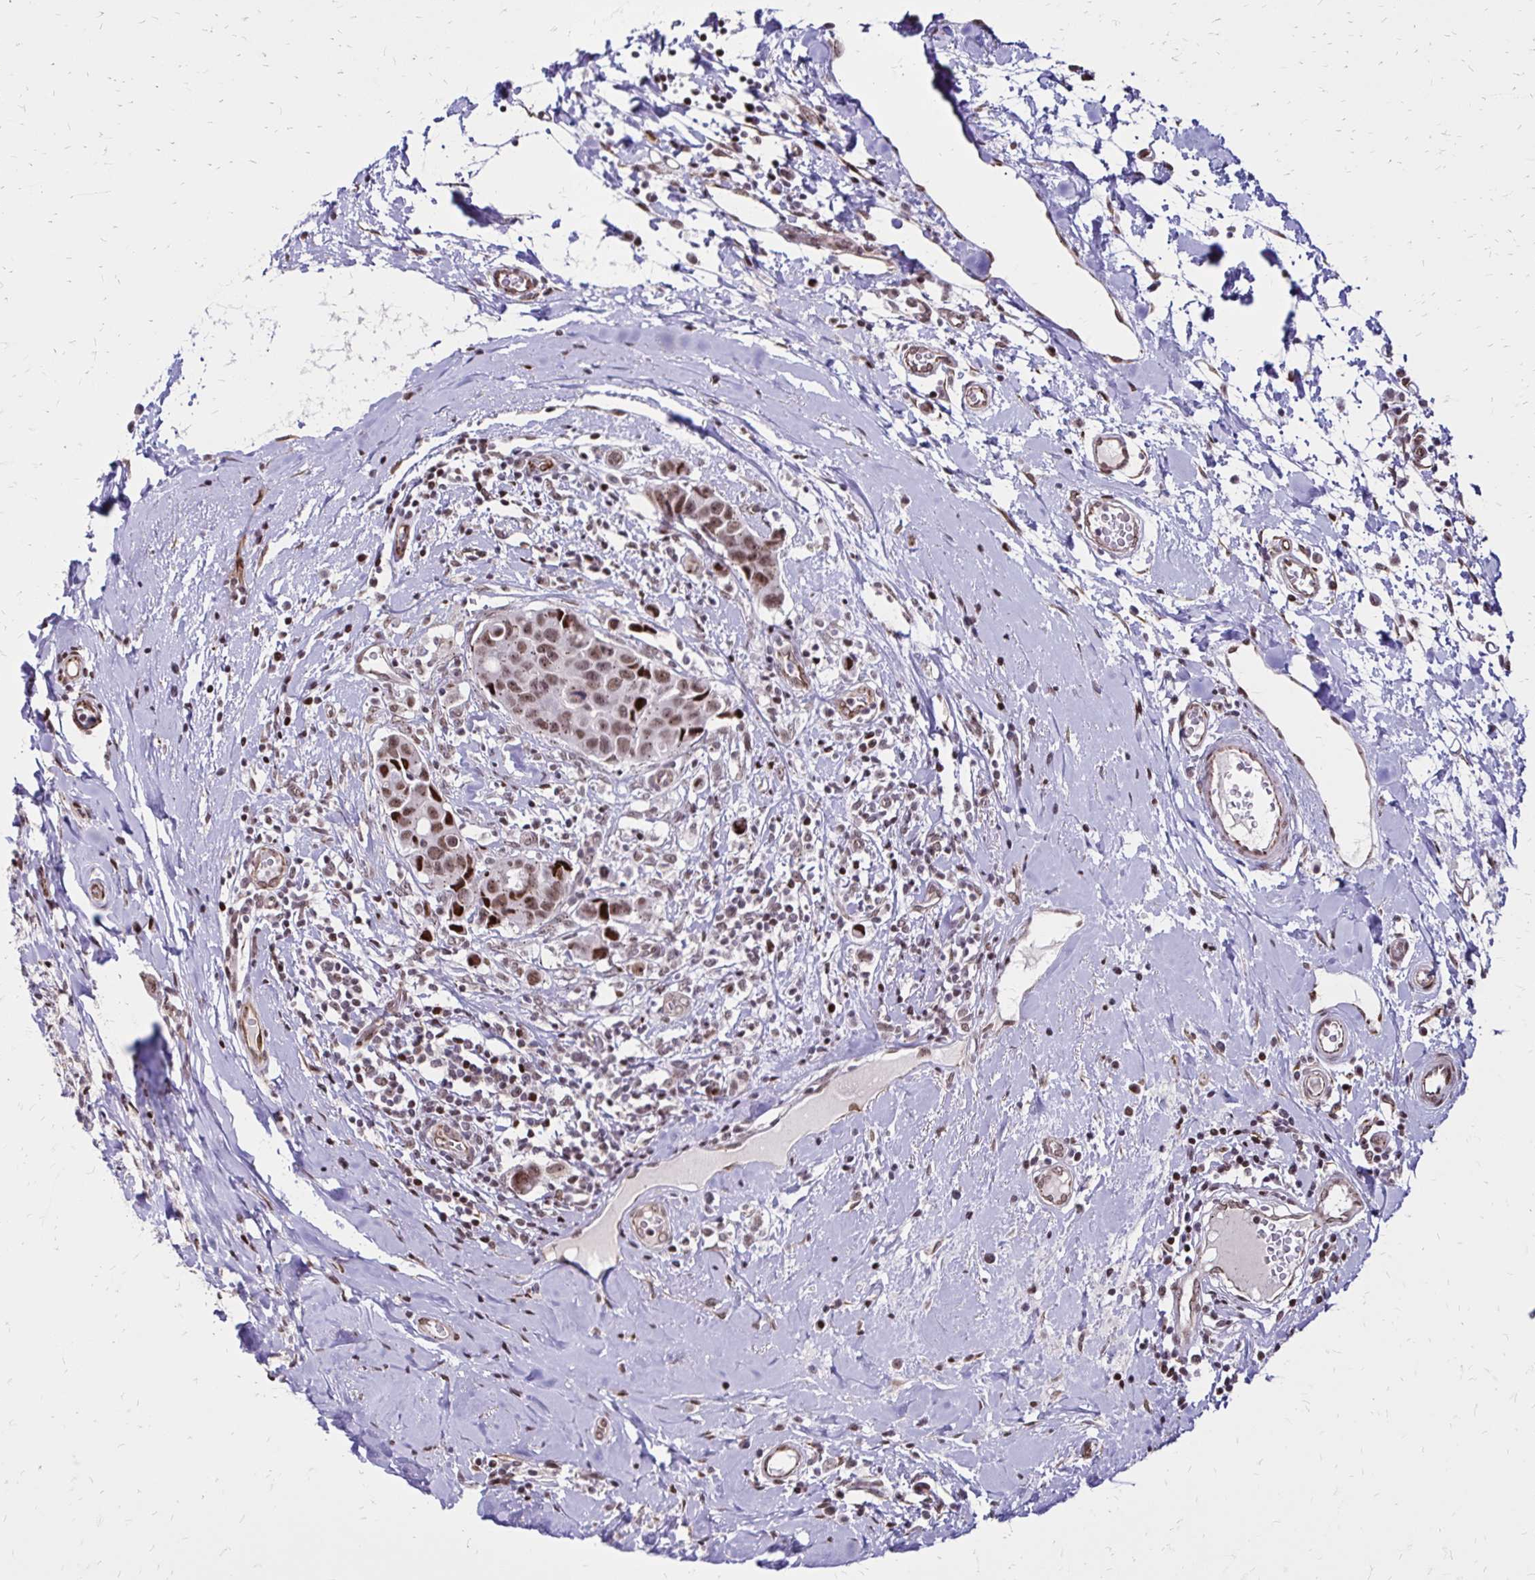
{"staining": {"intensity": "moderate", "quantity": ">75%", "location": "nuclear"}, "tissue": "breast cancer", "cell_type": "Tumor cells", "image_type": "cancer", "snomed": [{"axis": "morphology", "description": "Duct carcinoma"}, {"axis": "topography", "description": "Breast"}], "caption": "The immunohistochemical stain shows moderate nuclear expression in tumor cells of intraductal carcinoma (breast) tissue. Using DAB (3,3'-diaminobenzidine) (brown) and hematoxylin (blue) stains, captured at high magnification using brightfield microscopy.", "gene": "TOB1", "patient": {"sex": "female", "age": 24}}